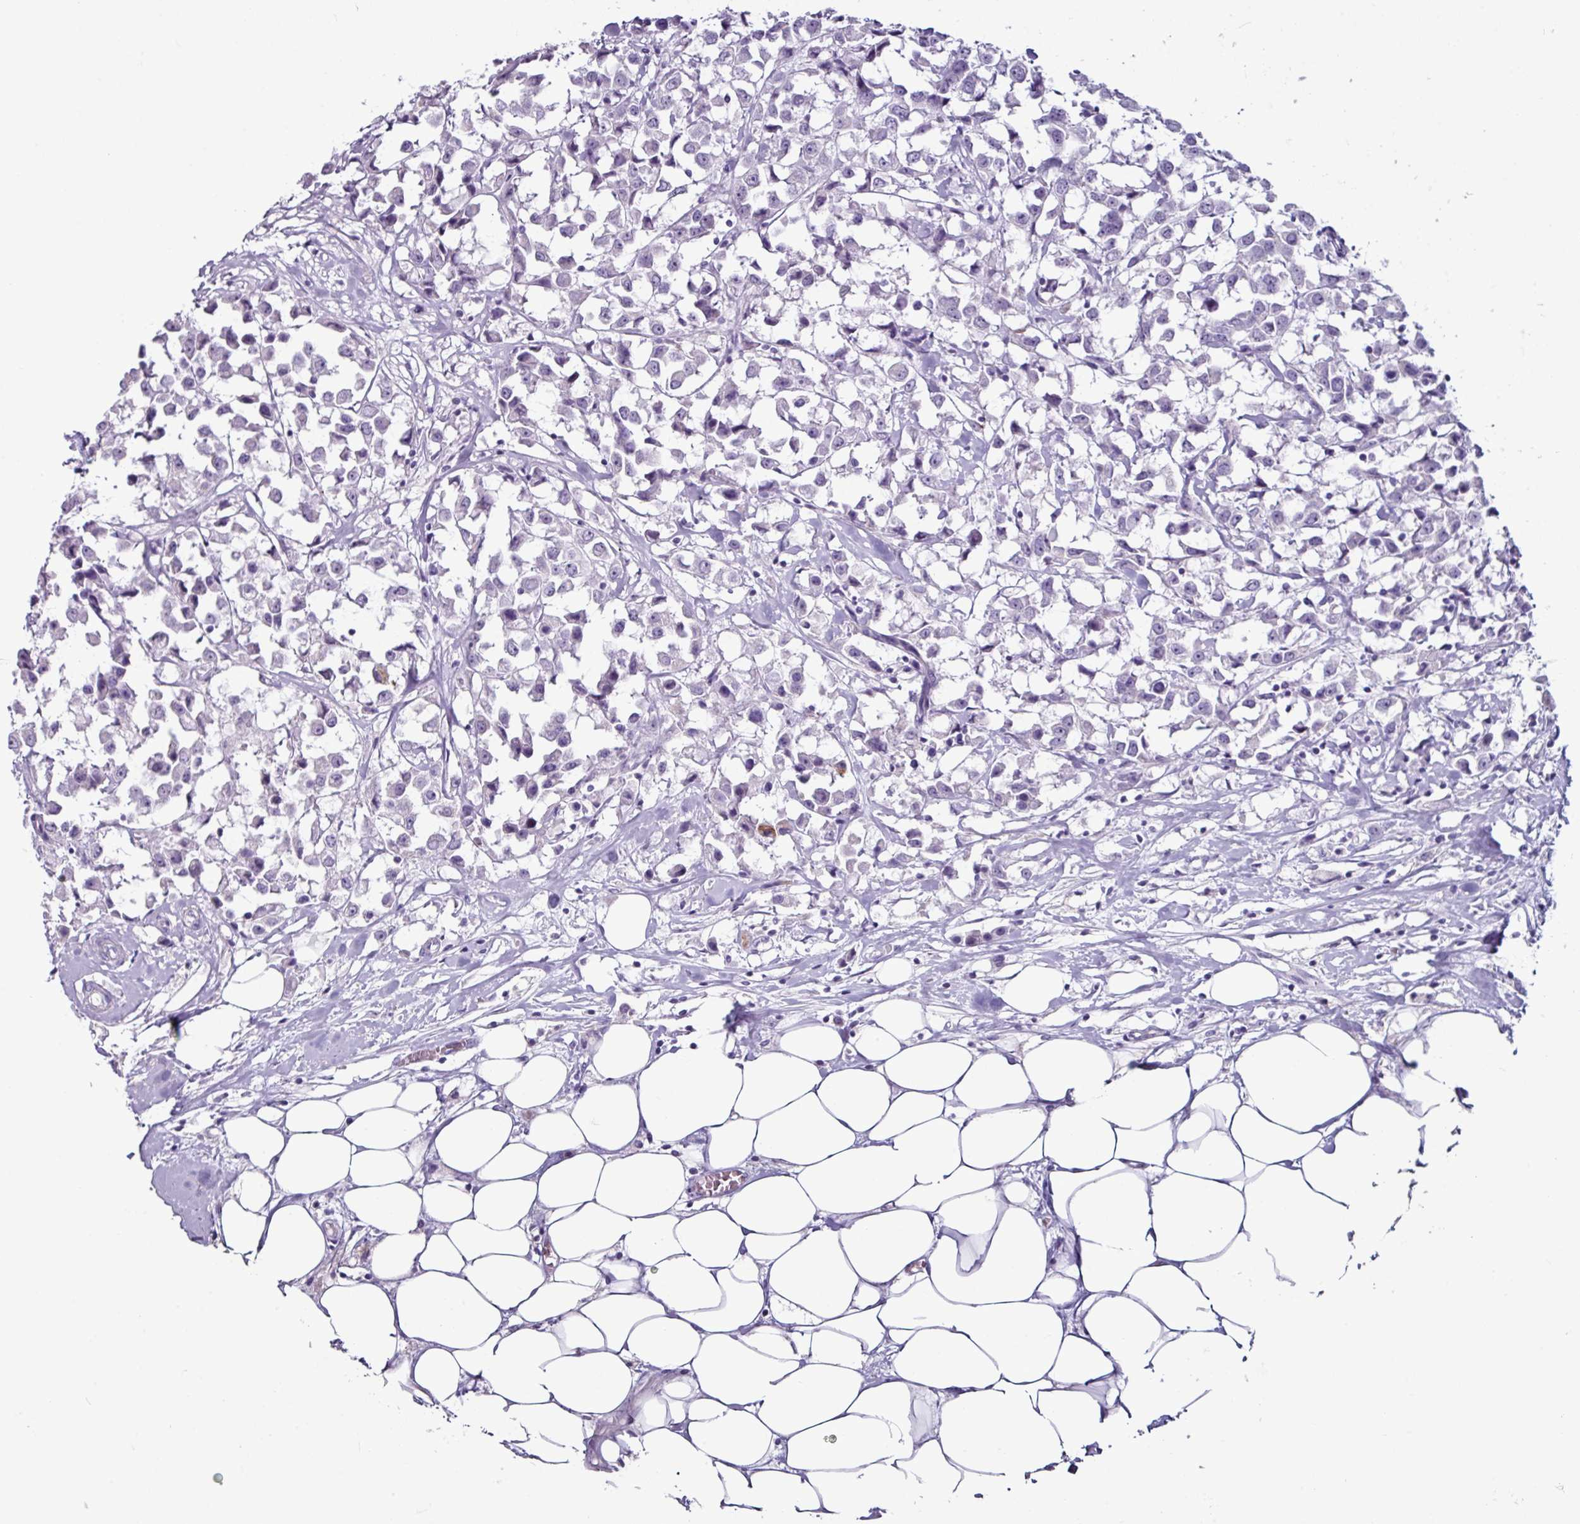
{"staining": {"intensity": "negative", "quantity": "none", "location": "none"}, "tissue": "breast cancer", "cell_type": "Tumor cells", "image_type": "cancer", "snomed": [{"axis": "morphology", "description": "Duct carcinoma"}, {"axis": "topography", "description": "Breast"}], "caption": "Micrograph shows no protein expression in tumor cells of breast cancer (invasive ductal carcinoma) tissue. (DAB immunohistochemistry with hematoxylin counter stain).", "gene": "GLP2R", "patient": {"sex": "female", "age": 61}}